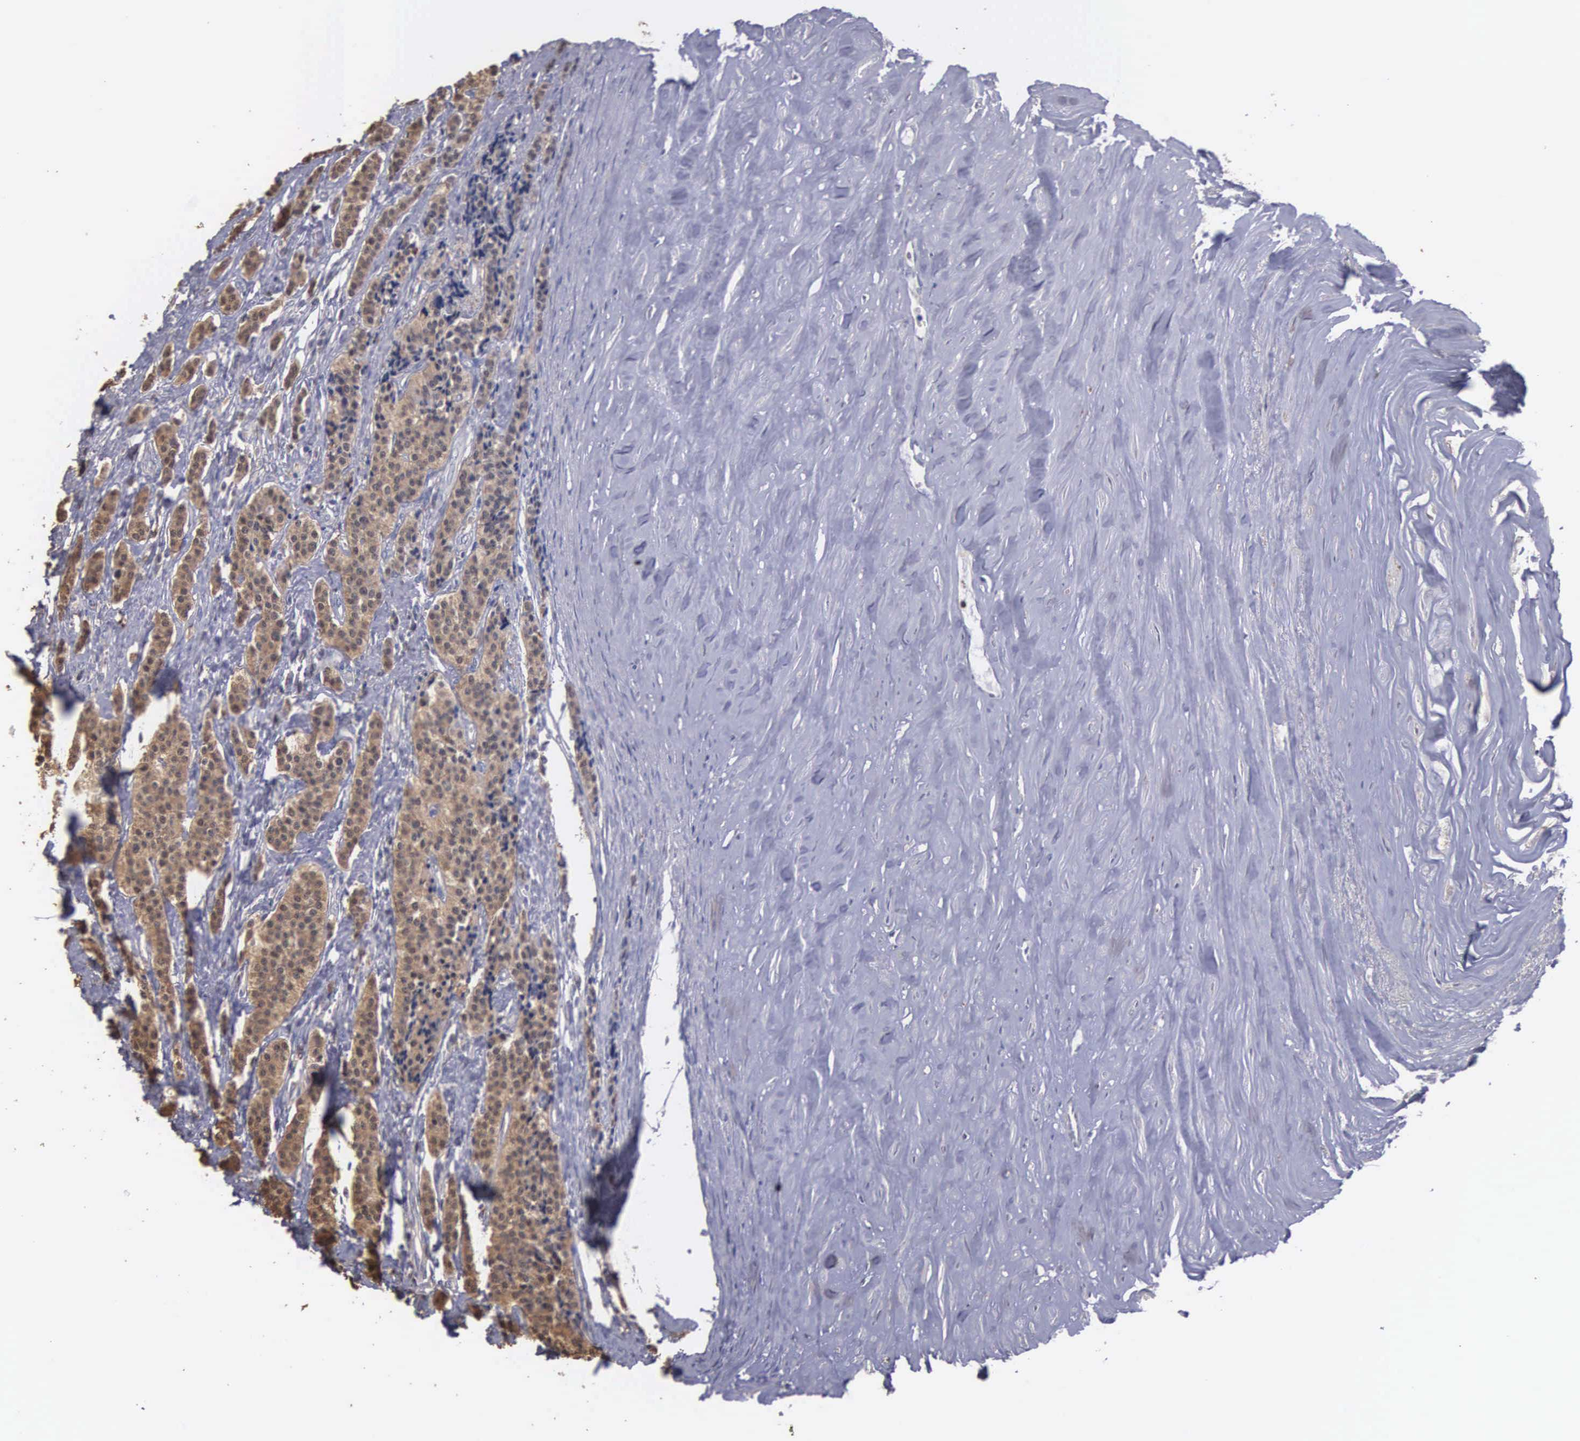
{"staining": {"intensity": "moderate", "quantity": ">75%", "location": "cytoplasmic/membranous"}, "tissue": "carcinoid", "cell_type": "Tumor cells", "image_type": "cancer", "snomed": [{"axis": "morphology", "description": "Carcinoid, malignant, NOS"}, {"axis": "topography", "description": "Small intestine"}], "caption": "Carcinoid (malignant) tissue shows moderate cytoplasmic/membranous expression in approximately >75% of tumor cells Using DAB (3,3'-diaminobenzidine) (brown) and hematoxylin (blue) stains, captured at high magnification using brightfield microscopy.", "gene": "ENO3", "patient": {"sex": "male", "age": 63}}